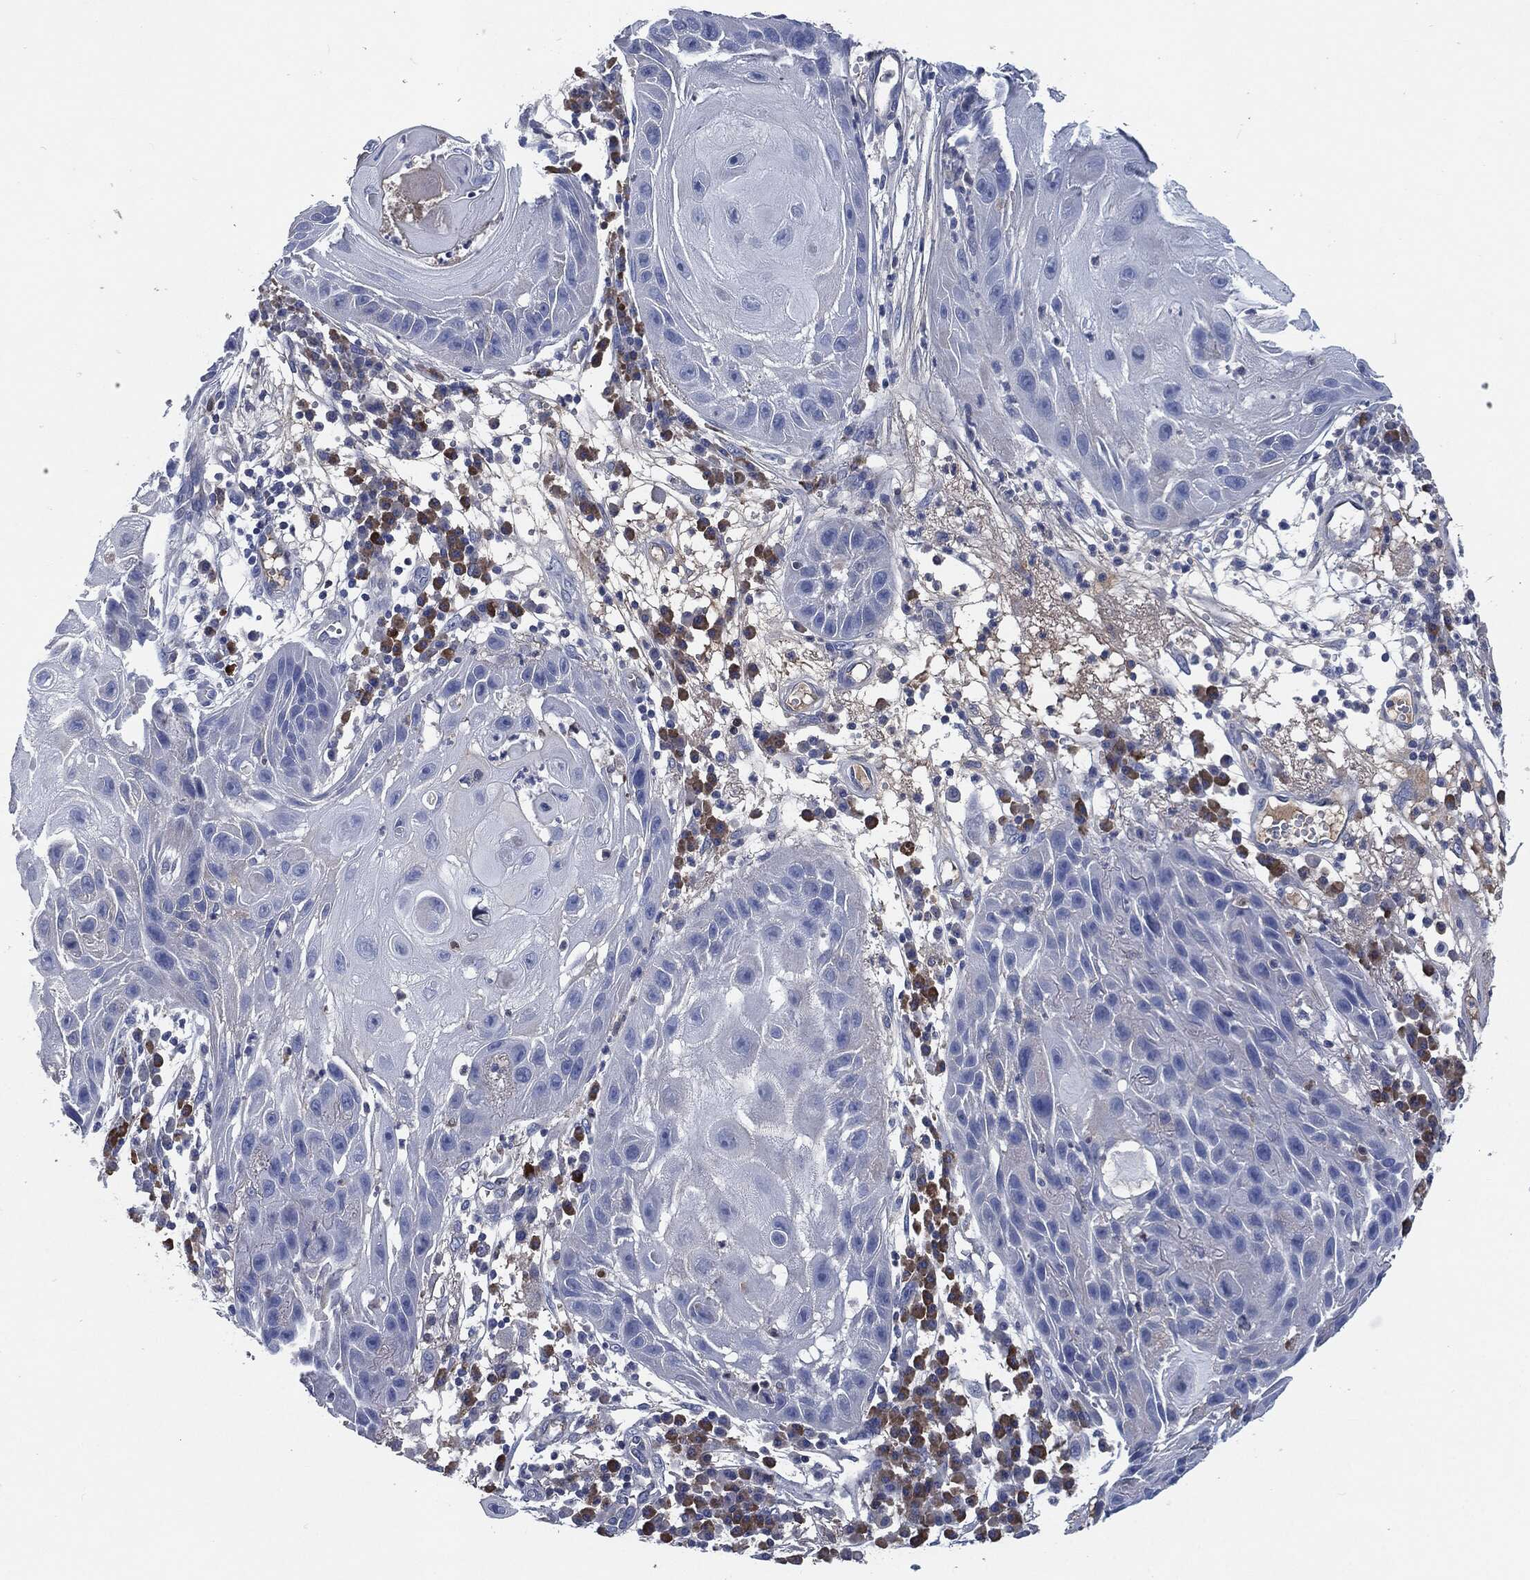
{"staining": {"intensity": "negative", "quantity": "none", "location": "none"}, "tissue": "skin cancer", "cell_type": "Tumor cells", "image_type": "cancer", "snomed": [{"axis": "morphology", "description": "Normal tissue, NOS"}, {"axis": "morphology", "description": "Squamous cell carcinoma, NOS"}, {"axis": "topography", "description": "Skin"}], "caption": "A photomicrograph of human squamous cell carcinoma (skin) is negative for staining in tumor cells.", "gene": "CD27", "patient": {"sex": "male", "age": 79}}